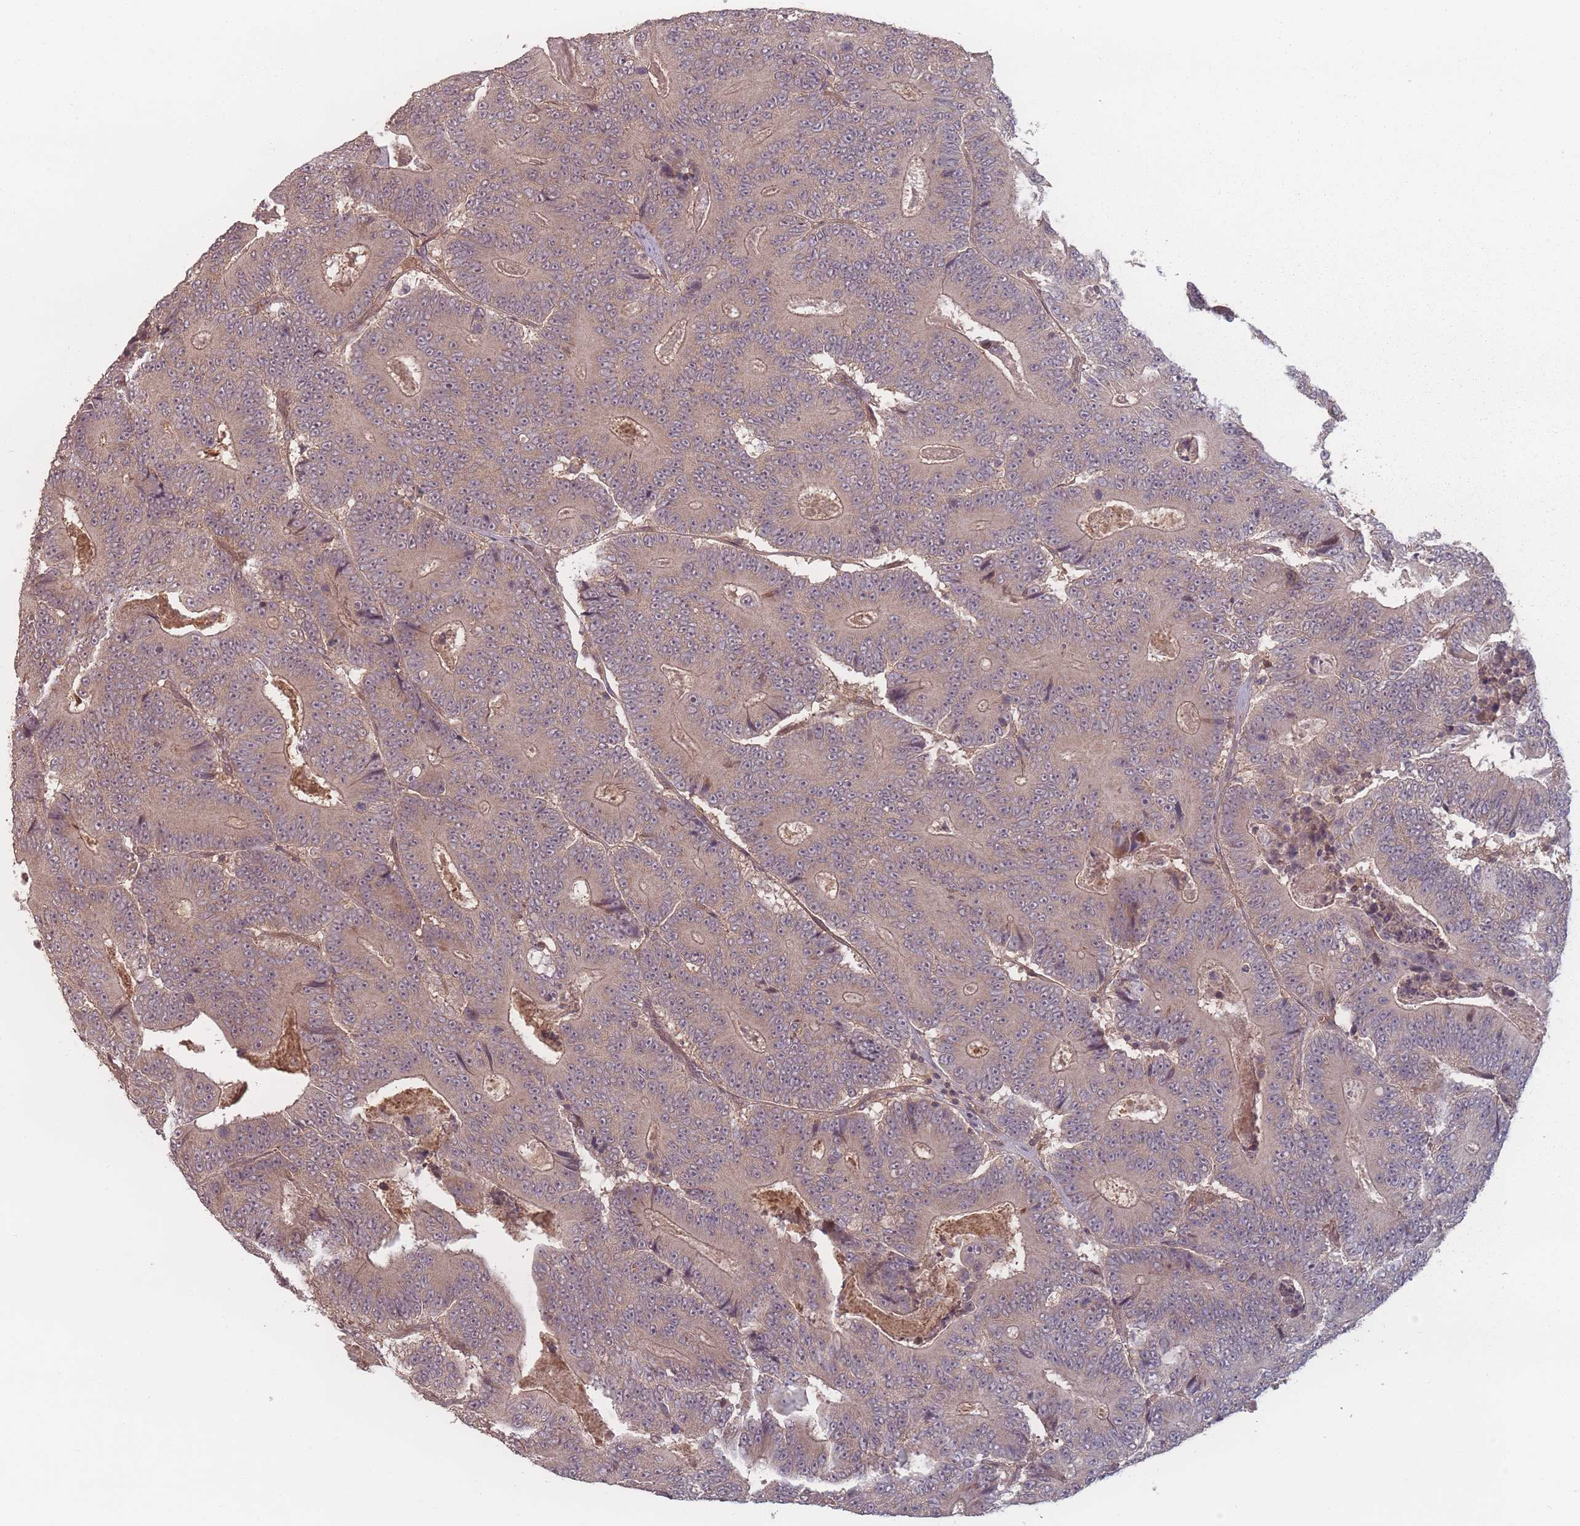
{"staining": {"intensity": "weak", "quantity": ">75%", "location": "cytoplasmic/membranous"}, "tissue": "colorectal cancer", "cell_type": "Tumor cells", "image_type": "cancer", "snomed": [{"axis": "morphology", "description": "Adenocarcinoma, NOS"}, {"axis": "topography", "description": "Colon"}], "caption": "A brown stain labels weak cytoplasmic/membranous expression of a protein in adenocarcinoma (colorectal) tumor cells.", "gene": "HAGH", "patient": {"sex": "male", "age": 83}}